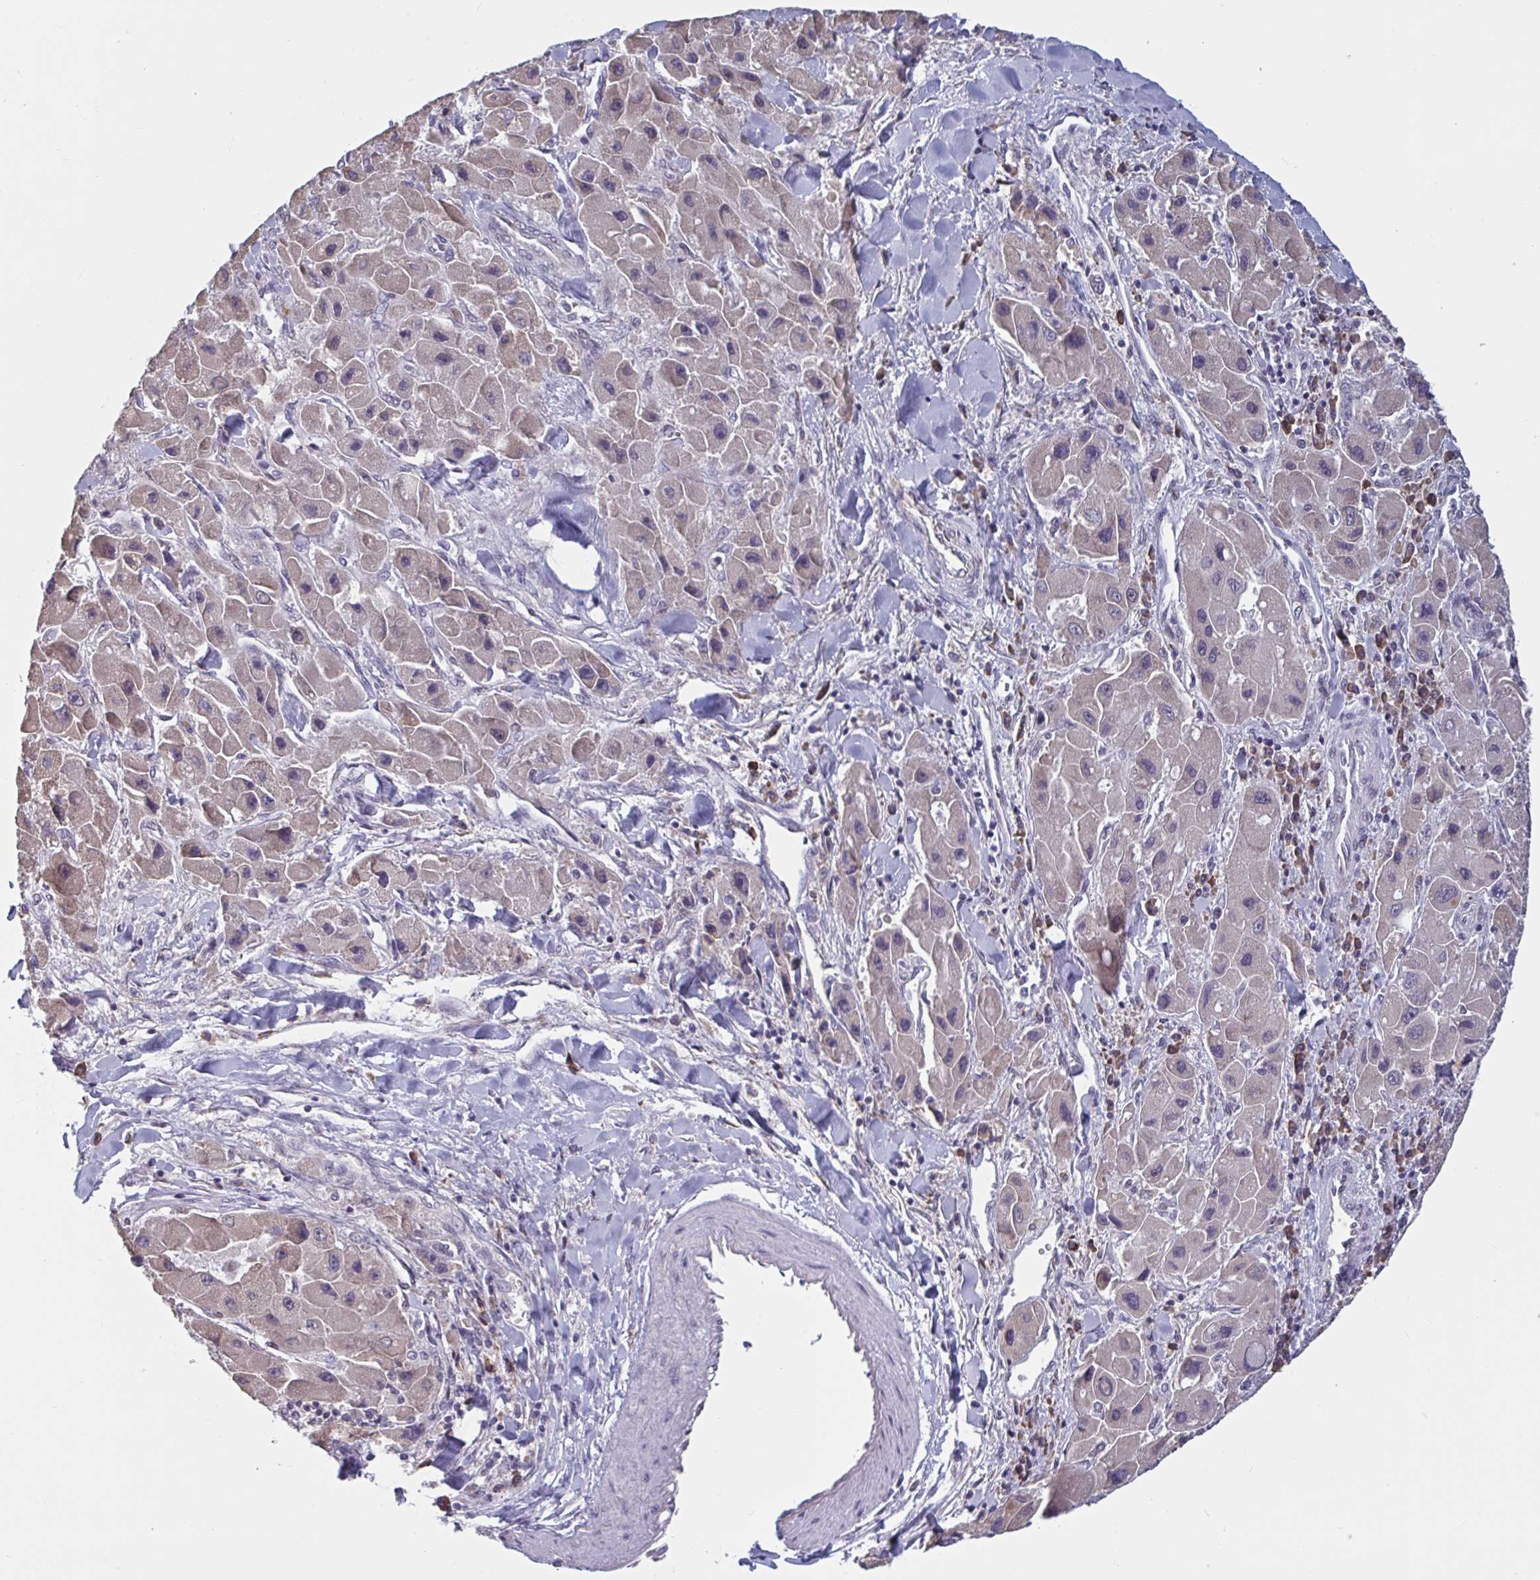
{"staining": {"intensity": "negative", "quantity": "none", "location": "none"}, "tissue": "liver cancer", "cell_type": "Tumor cells", "image_type": "cancer", "snomed": [{"axis": "morphology", "description": "Carcinoma, Hepatocellular, NOS"}, {"axis": "topography", "description": "Liver"}], "caption": "Tumor cells show no significant protein expression in liver hepatocellular carcinoma.", "gene": "CD1E", "patient": {"sex": "male", "age": 24}}